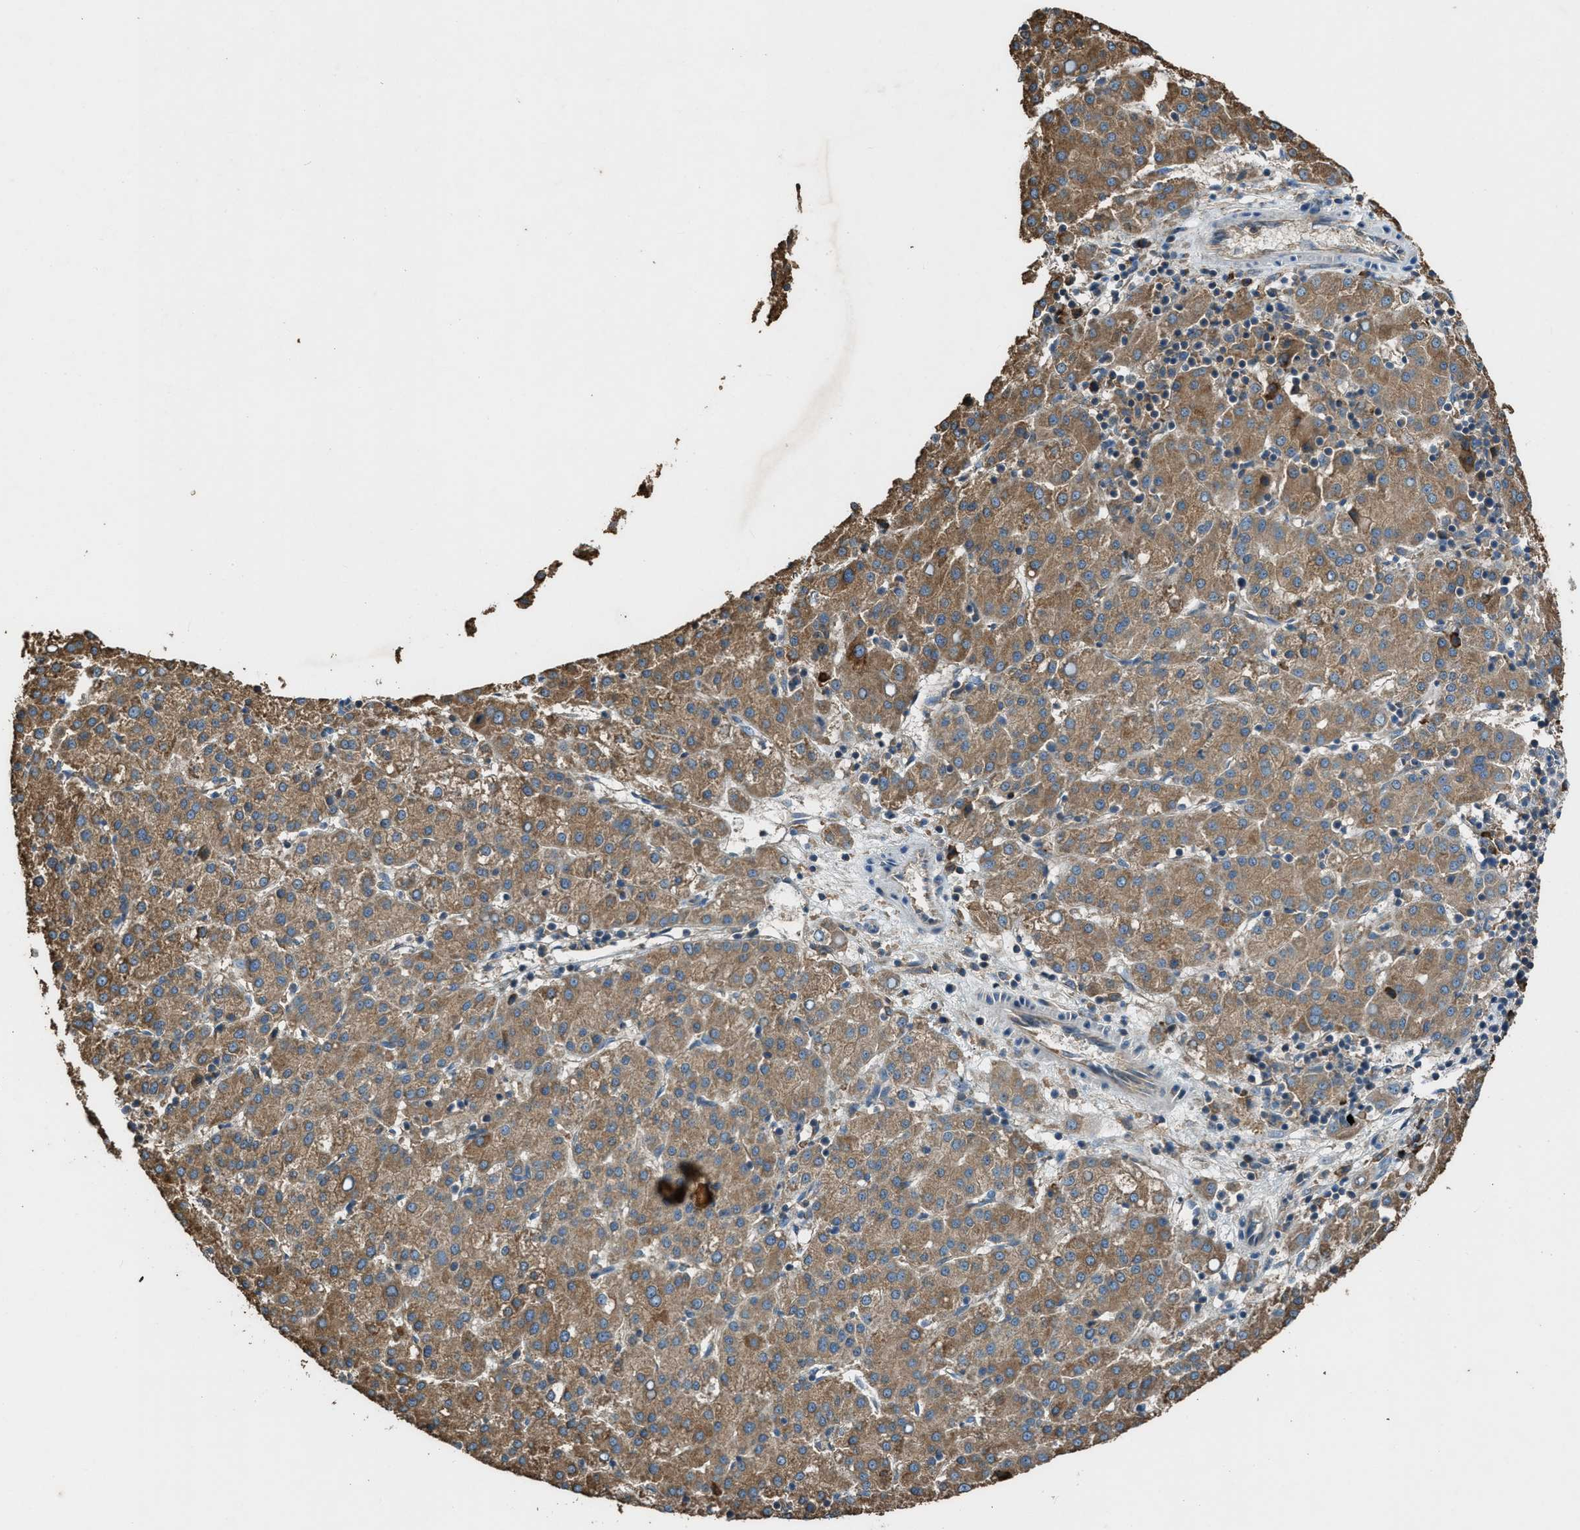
{"staining": {"intensity": "moderate", "quantity": ">75%", "location": "cytoplasmic/membranous"}, "tissue": "liver cancer", "cell_type": "Tumor cells", "image_type": "cancer", "snomed": [{"axis": "morphology", "description": "Carcinoma, Hepatocellular, NOS"}, {"axis": "topography", "description": "Liver"}], "caption": "Liver cancer (hepatocellular carcinoma) tissue displays moderate cytoplasmic/membranous expression in approximately >75% of tumor cells, visualized by immunohistochemistry.", "gene": "MAP3K8", "patient": {"sex": "female", "age": 58}}